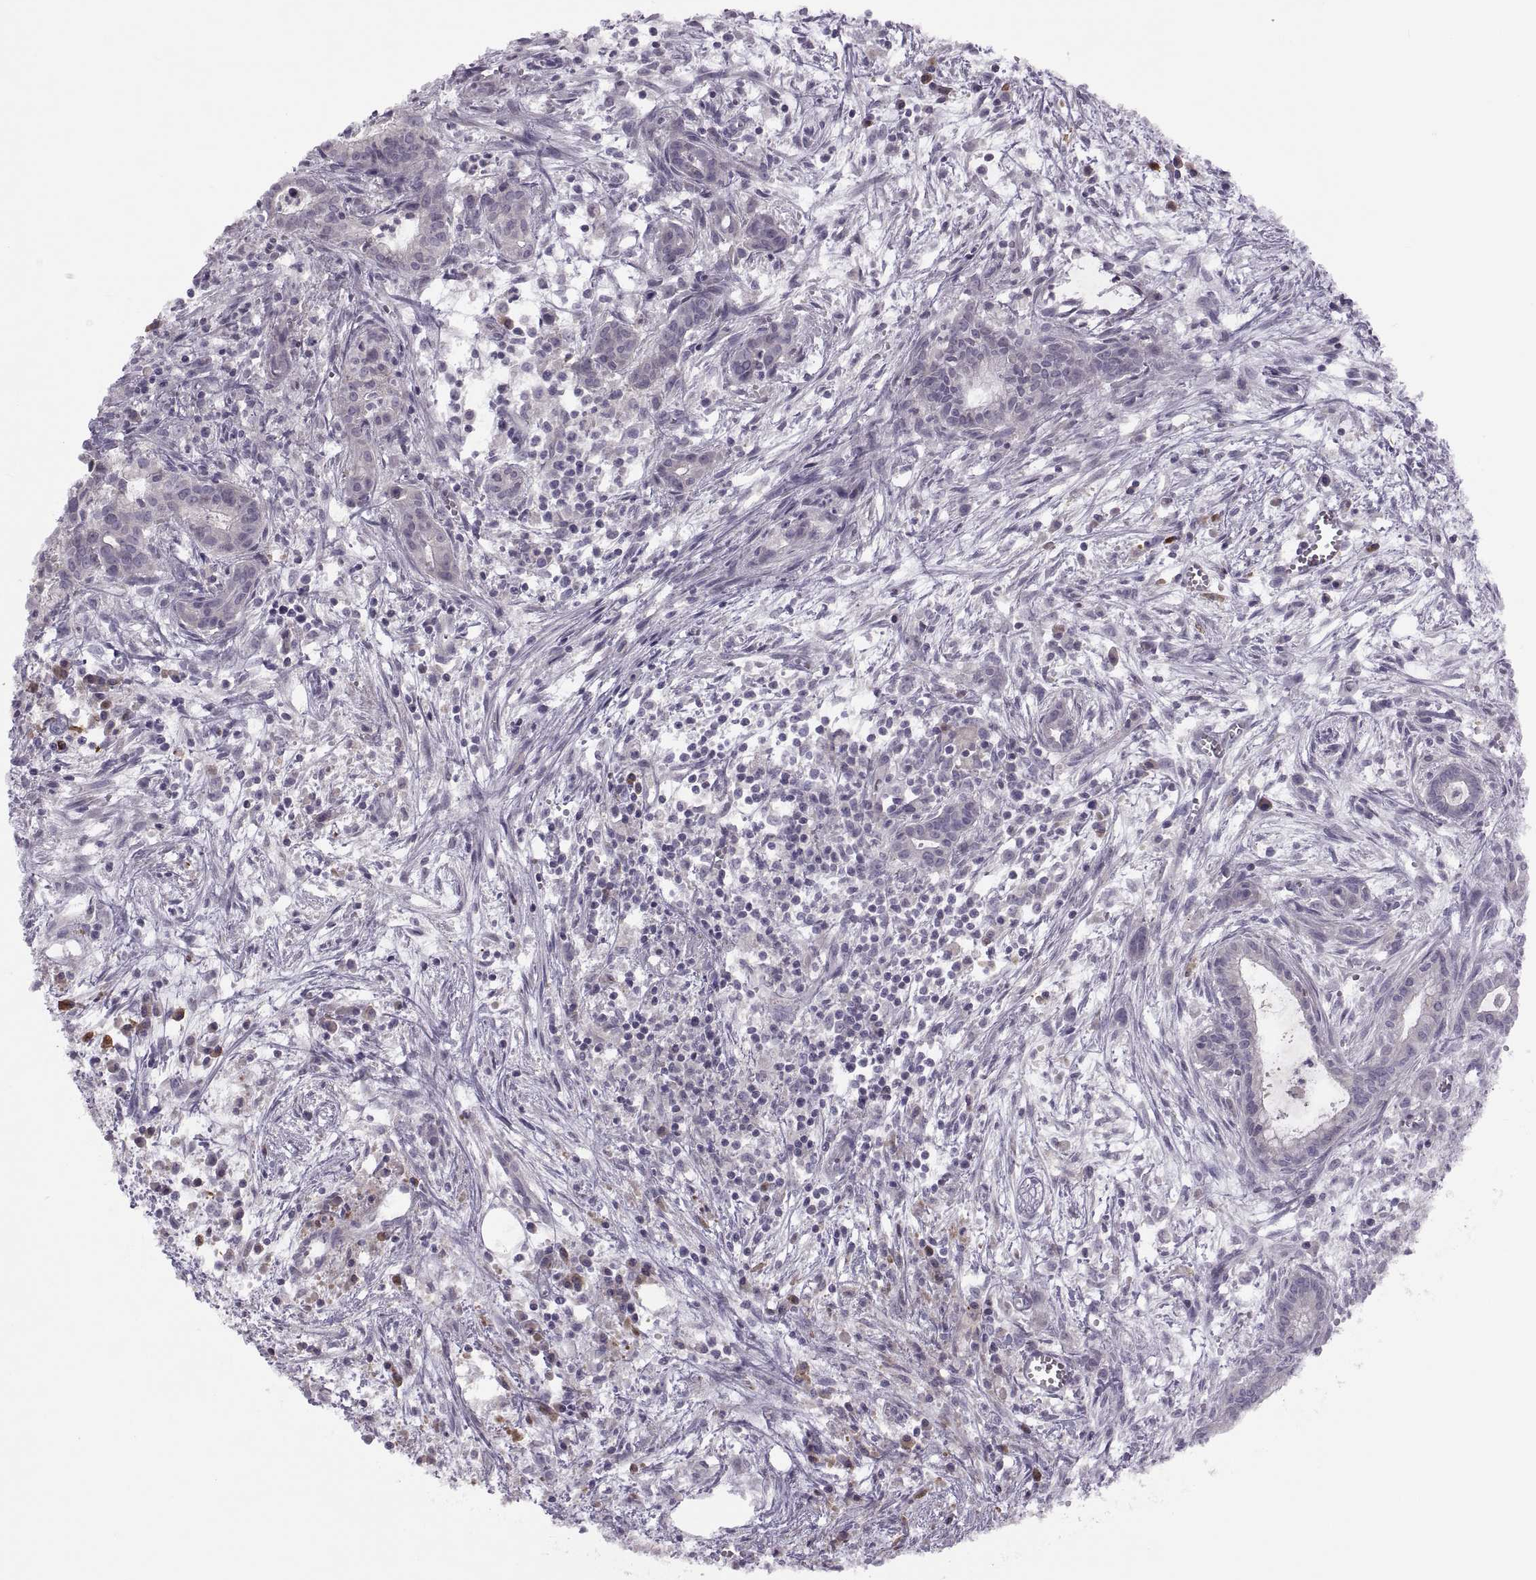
{"staining": {"intensity": "negative", "quantity": "none", "location": "none"}, "tissue": "pancreatic cancer", "cell_type": "Tumor cells", "image_type": "cancer", "snomed": [{"axis": "morphology", "description": "Adenocarcinoma, NOS"}, {"axis": "topography", "description": "Pancreas"}], "caption": "This is a micrograph of IHC staining of pancreatic adenocarcinoma, which shows no expression in tumor cells. (DAB (3,3'-diaminobenzidine) immunohistochemistry with hematoxylin counter stain).", "gene": "H2AP", "patient": {"sex": "male", "age": 48}}